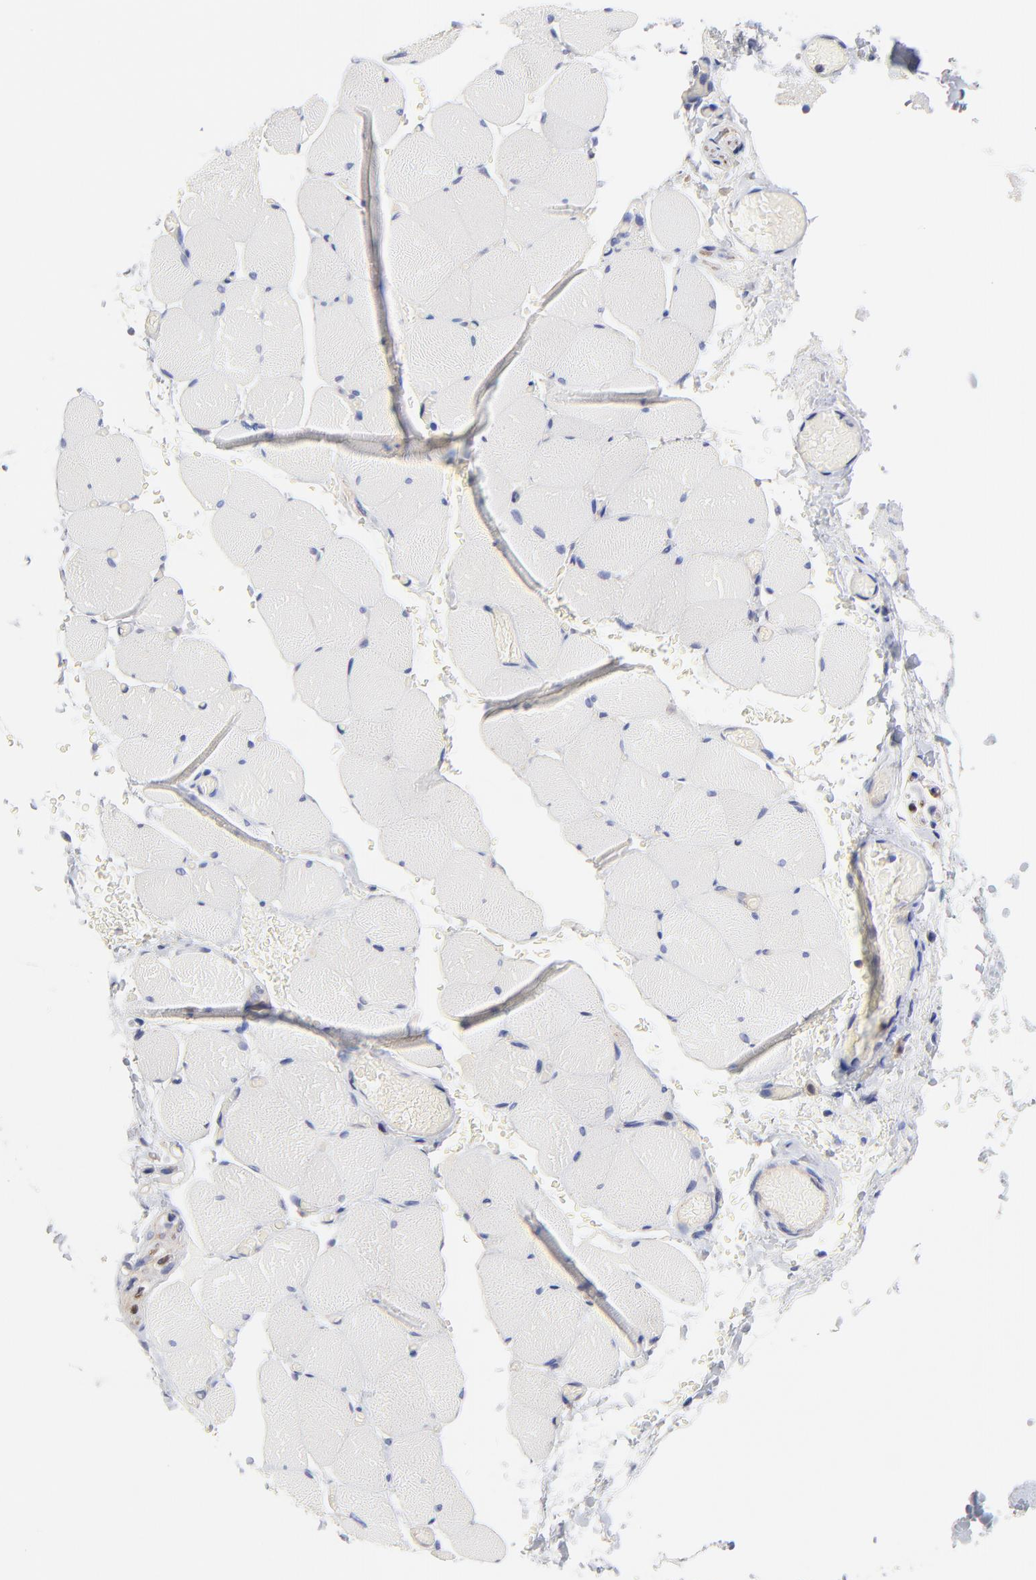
{"staining": {"intensity": "negative", "quantity": "none", "location": "none"}, "tissue": "skeletal muscle", "cell_type": "Myocytes", "image_type": "normal", "snomed": [{"axis": "morphology", "description": "Normal tissue, NOS"}, {"axis": "topography", "description": "Skeletal muscle"}, {"axis": "topography", "description": "Soft tissue"}], "caption": "IHC histopathology image of benign skeletal muscle: human skeletal muscle stained with DAB demonstrates no significant protein expression in myocytes.", "gene": "FBXL2", "patient": {"sex": "female", "age": 58}}